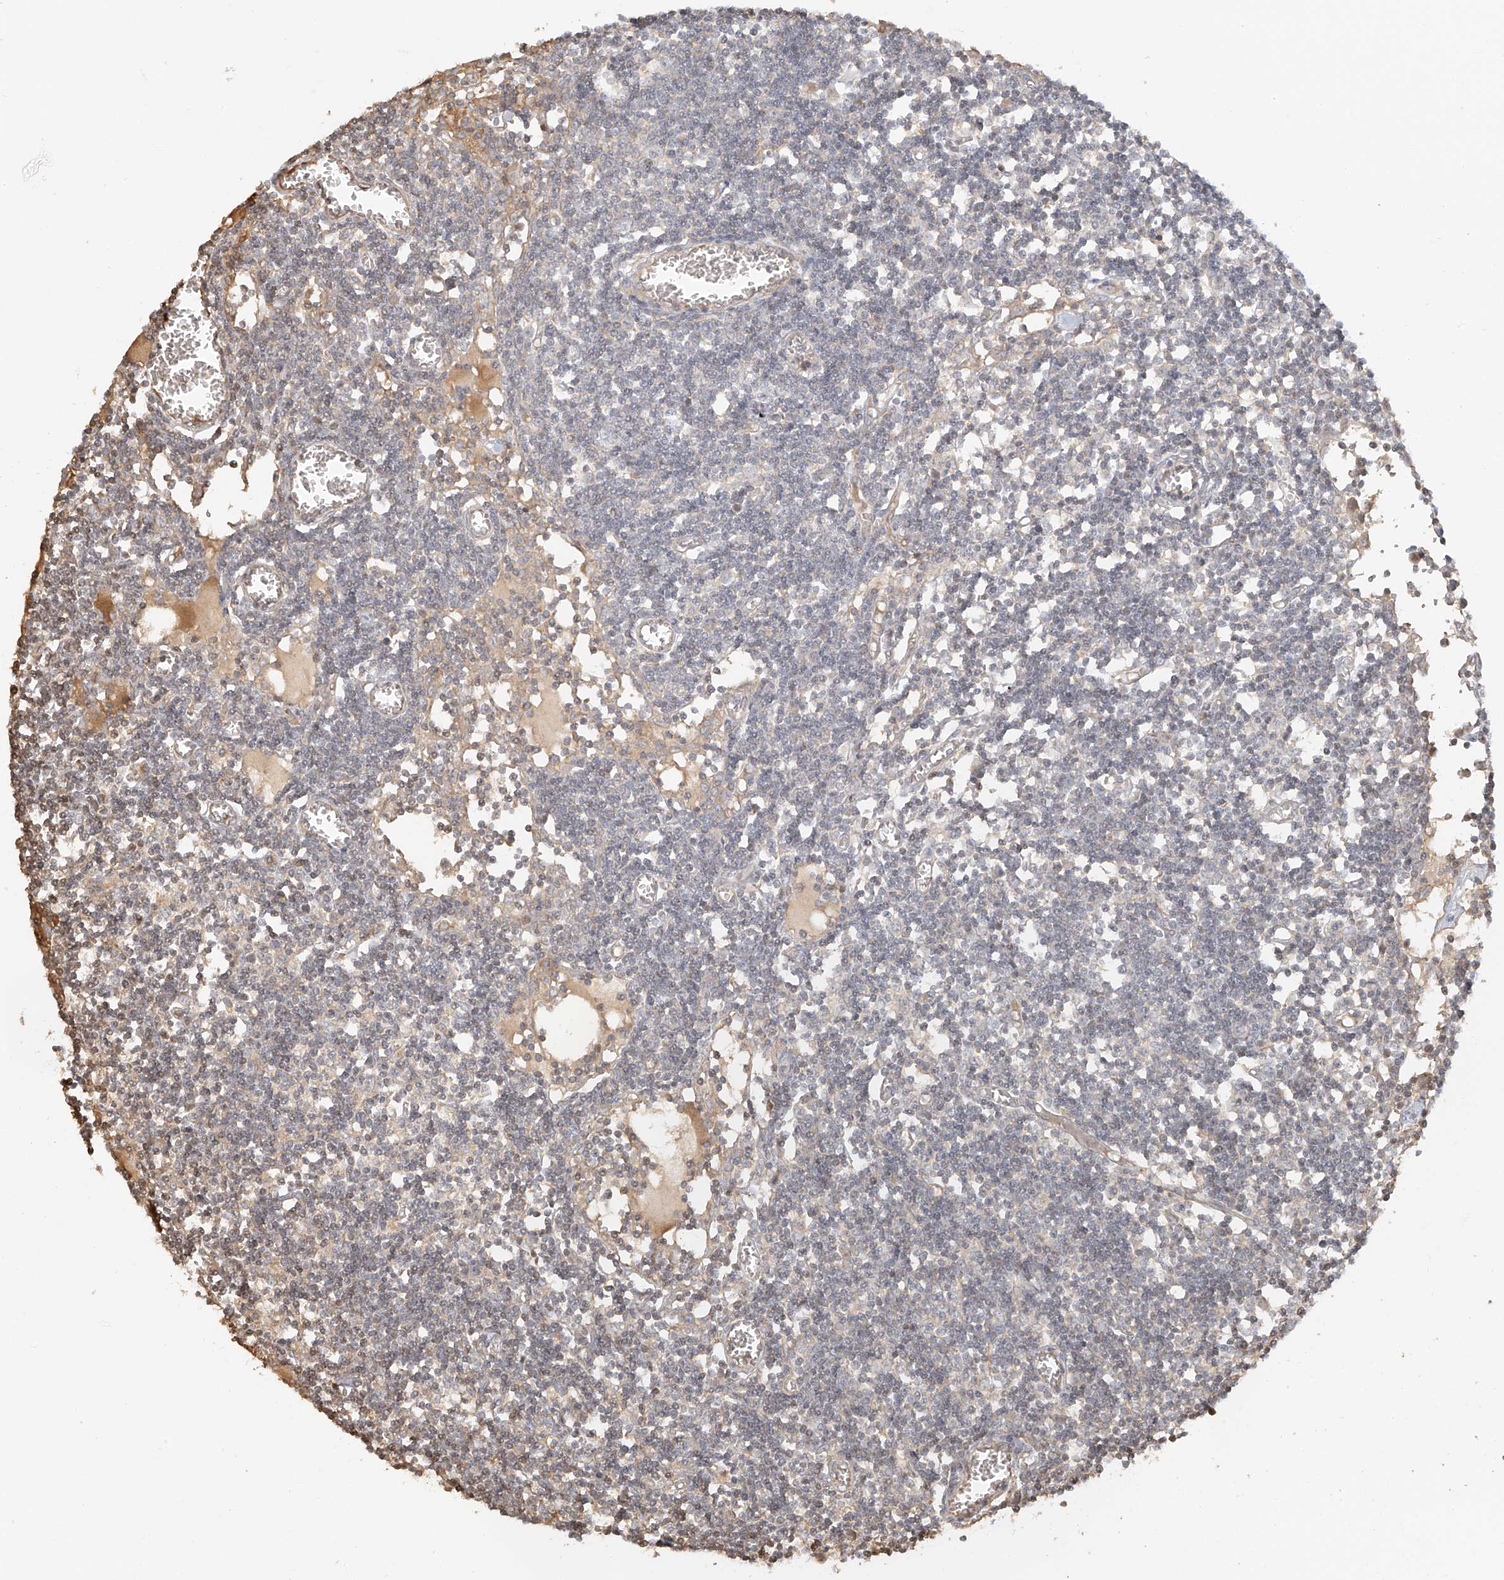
{"staining": {"intensity": "negative", "quantity": "none", "location": "none"}, "tissue": "lymph node", "cell_type": "Germinal center cells", "image_type": "normal", "snomed": [{"axis": "morphology", "description": "Normal tissue, NOS"}, {"axis": "topography", "description": "Lymph node"}], "caption": "DAB immunohistochemical staining of unremarkable human lymph node exhibits no significant positivity in germinal center cells. (DAB (3,3'-diaminobenzidine) IHC visualized using brightfield microscopy, high magnification).", "gene": "UPK1B", "patient": {"sex": "female", "age": 11}}